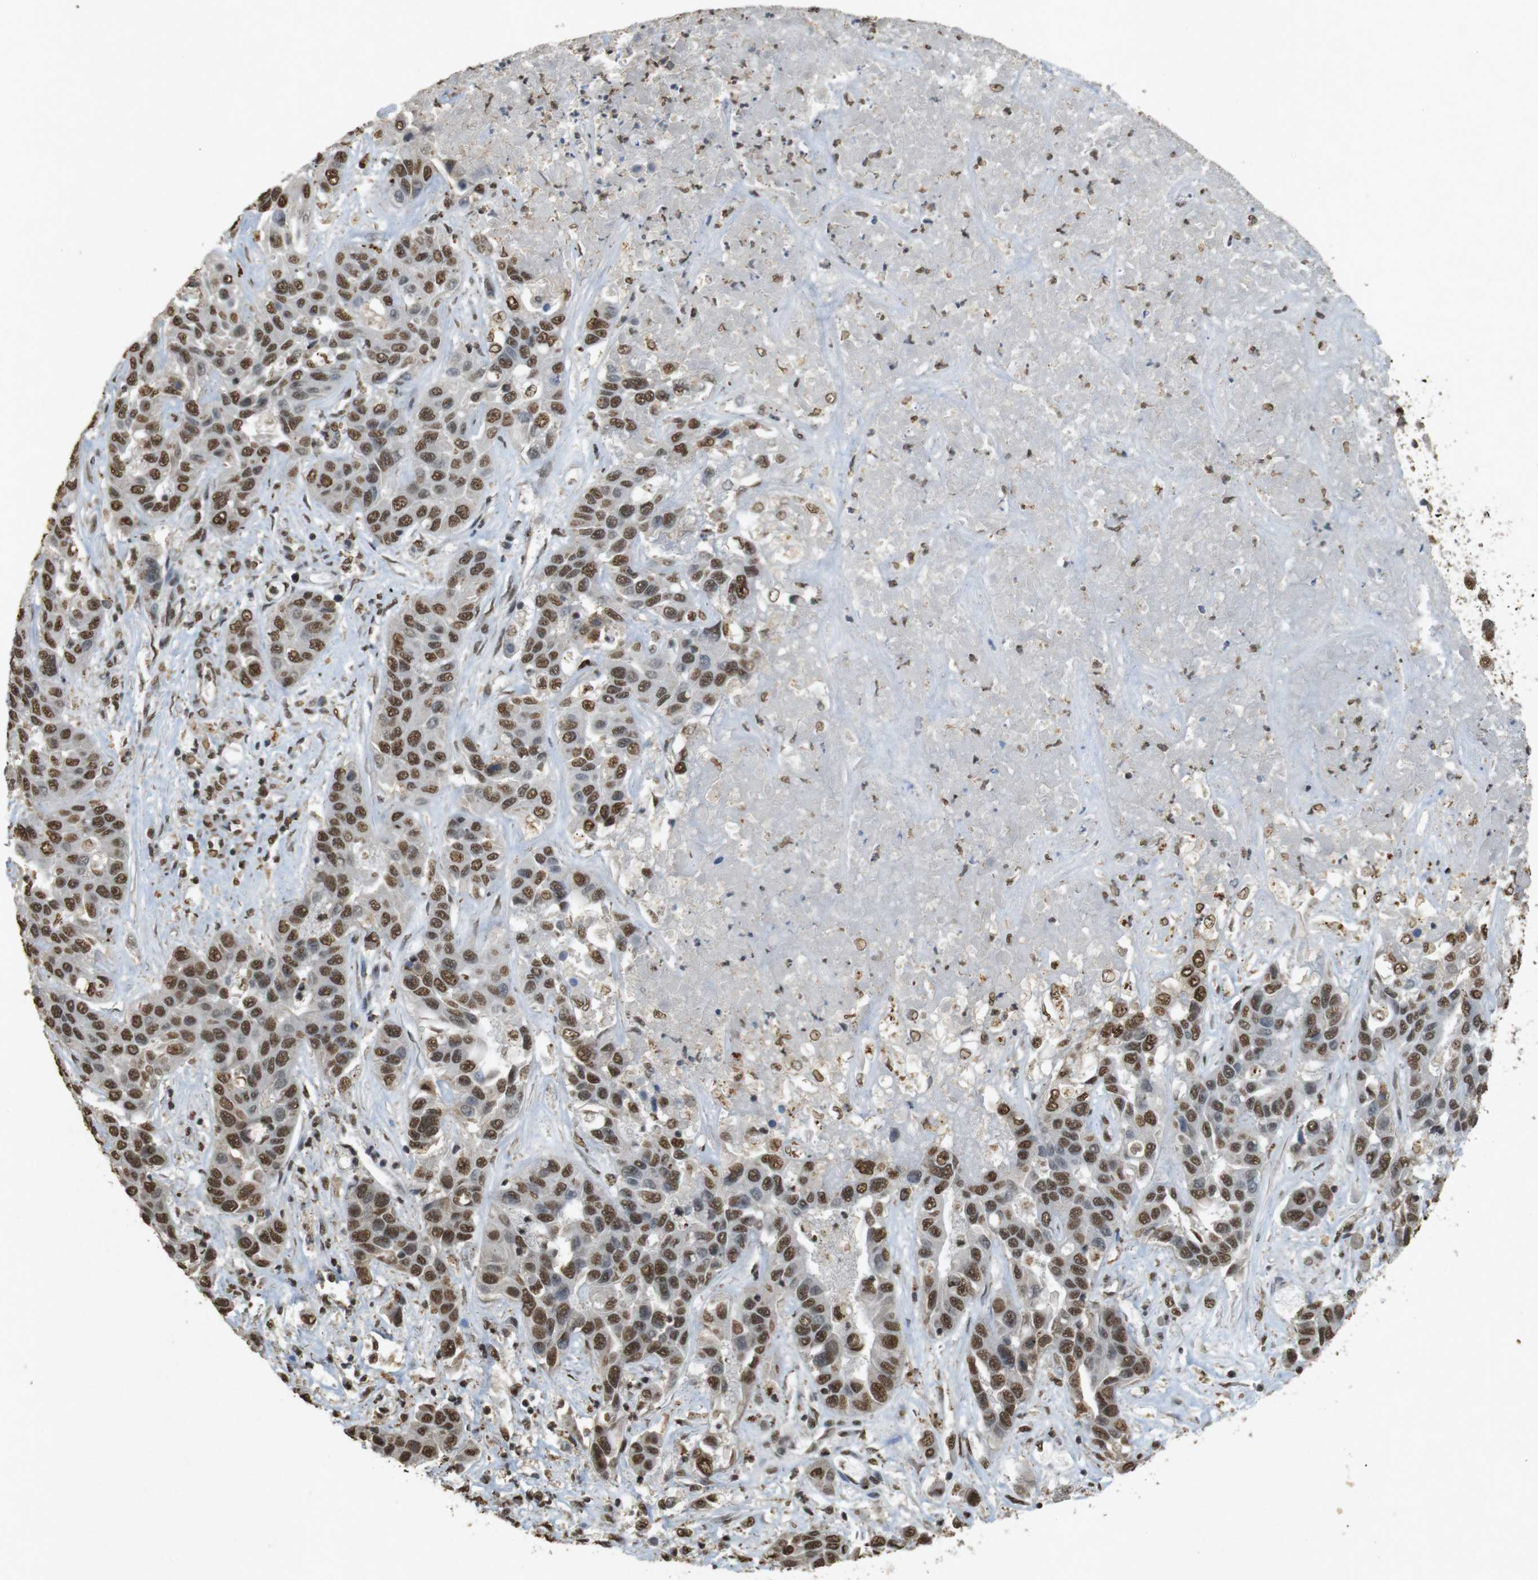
{"staining": {"intensity": "strong", "quantity": ">75%", "location": "nuclear"}, "tissue": "liver cancer", "cell_type": "Tumor cells", "image_type": "cancer", "snomed": [{"axis": "morphology", "description": "Cholangiocarcinoma"}, {"axis": "topography", "description": "Liver"}], "caption": "This is an image of immunohistochemistry staining of liver cancer, which shows strong positivity in the nuclear of tumor cells.", "gene": "GATA4", "patient": {"sex": "female", "age": 52}}